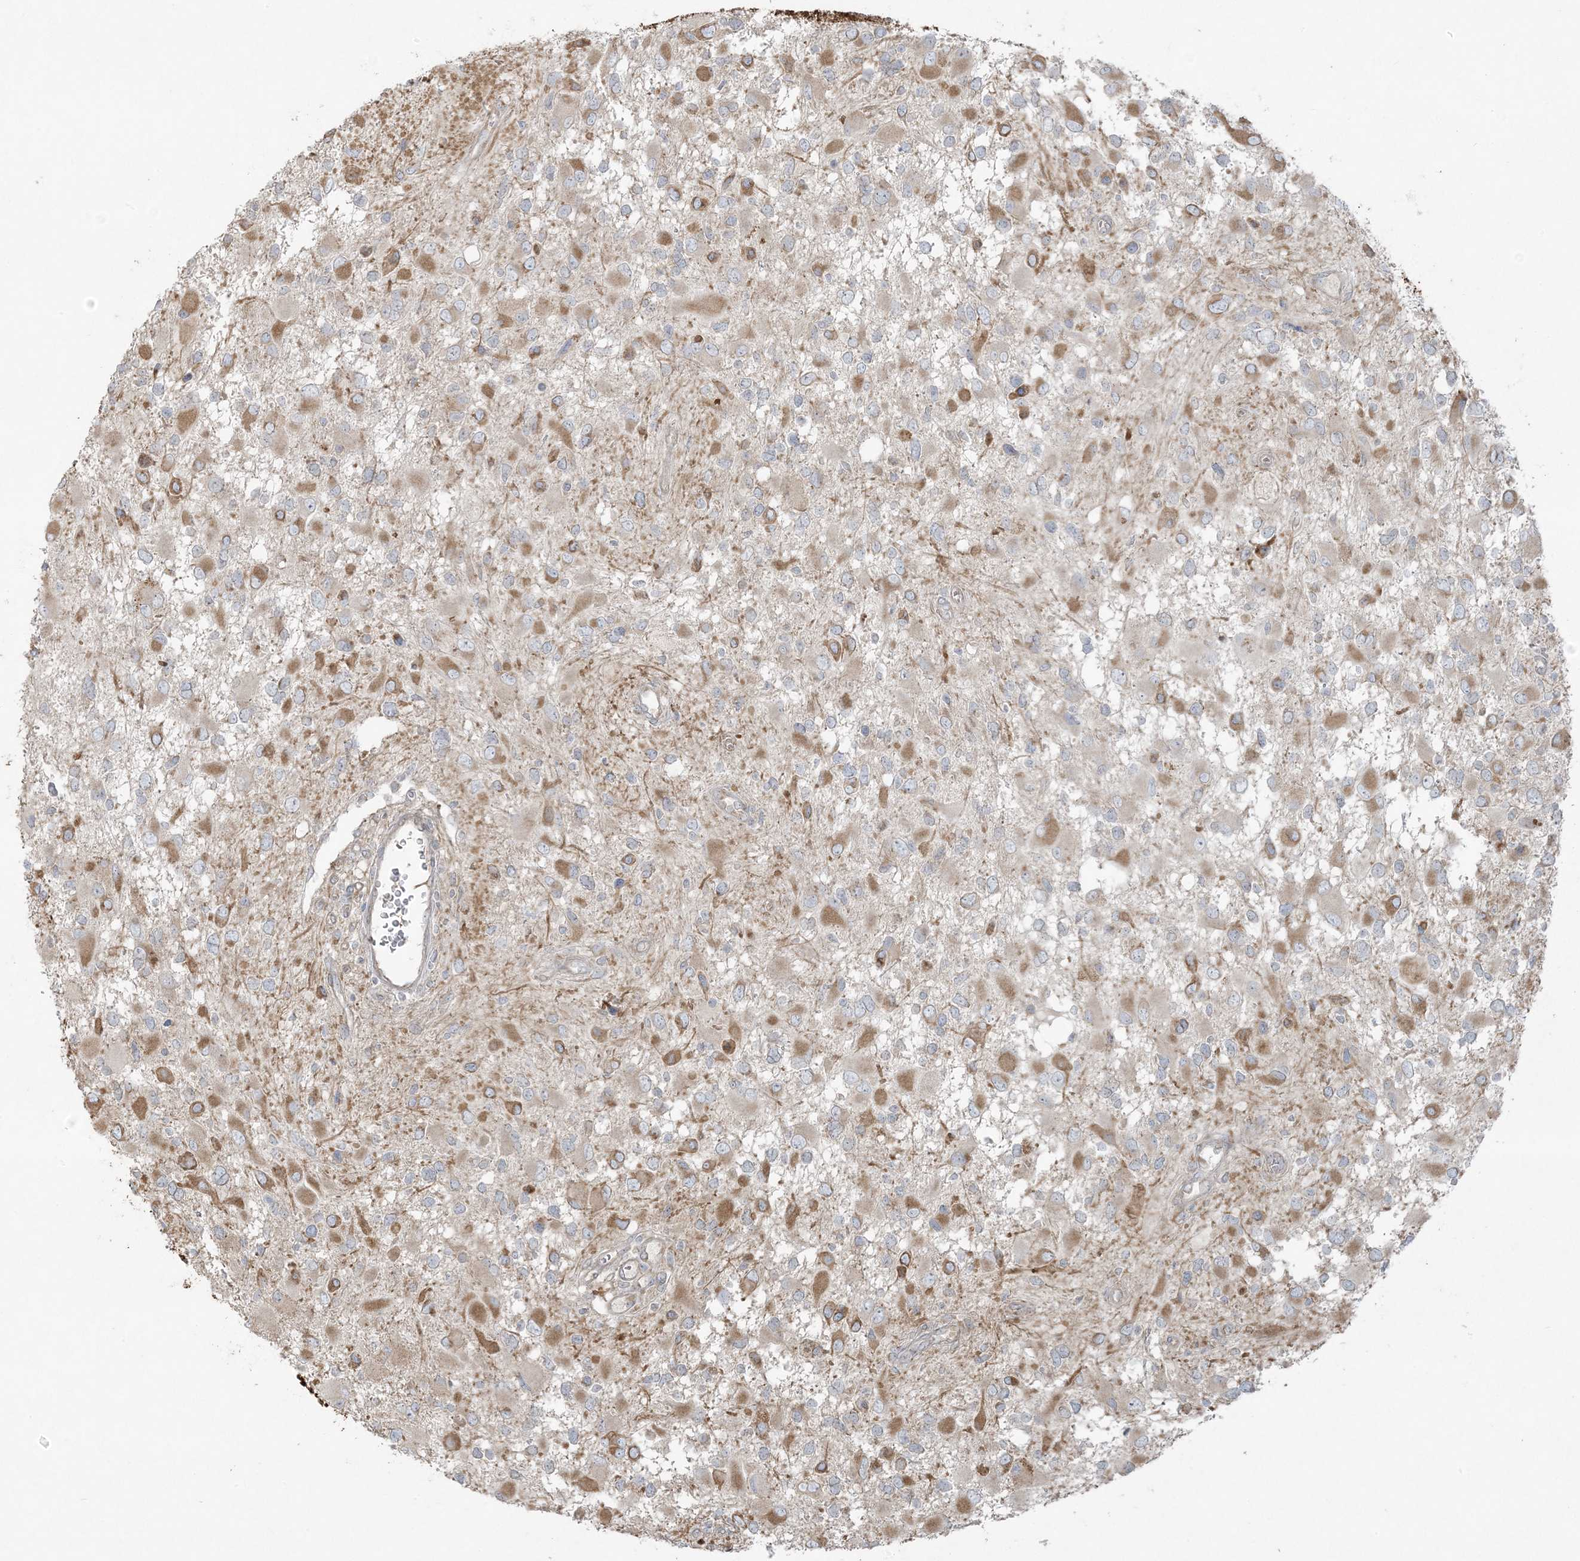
{"staining": {"intensity": "moderate", "quantity": "25%-75%", "location": "cytoplasmic/membranous"}, "tissue": "glioma", "cell_type": "Tumor cells", "image_type": "cancer", "snomed": [{"axis": "morphology", "description": "Glioma, malignant, High grade"}, {"axis": "topography", "description": "Brain"}], "caption": "About 25%-75% of tumor cells in glioma reveal moderate cytoplasmic/membranous protein expression as visualized by brown immunohistochemical staining.", "gene": "ZNF263", "patient": {"sex": "male", "age": 53}}